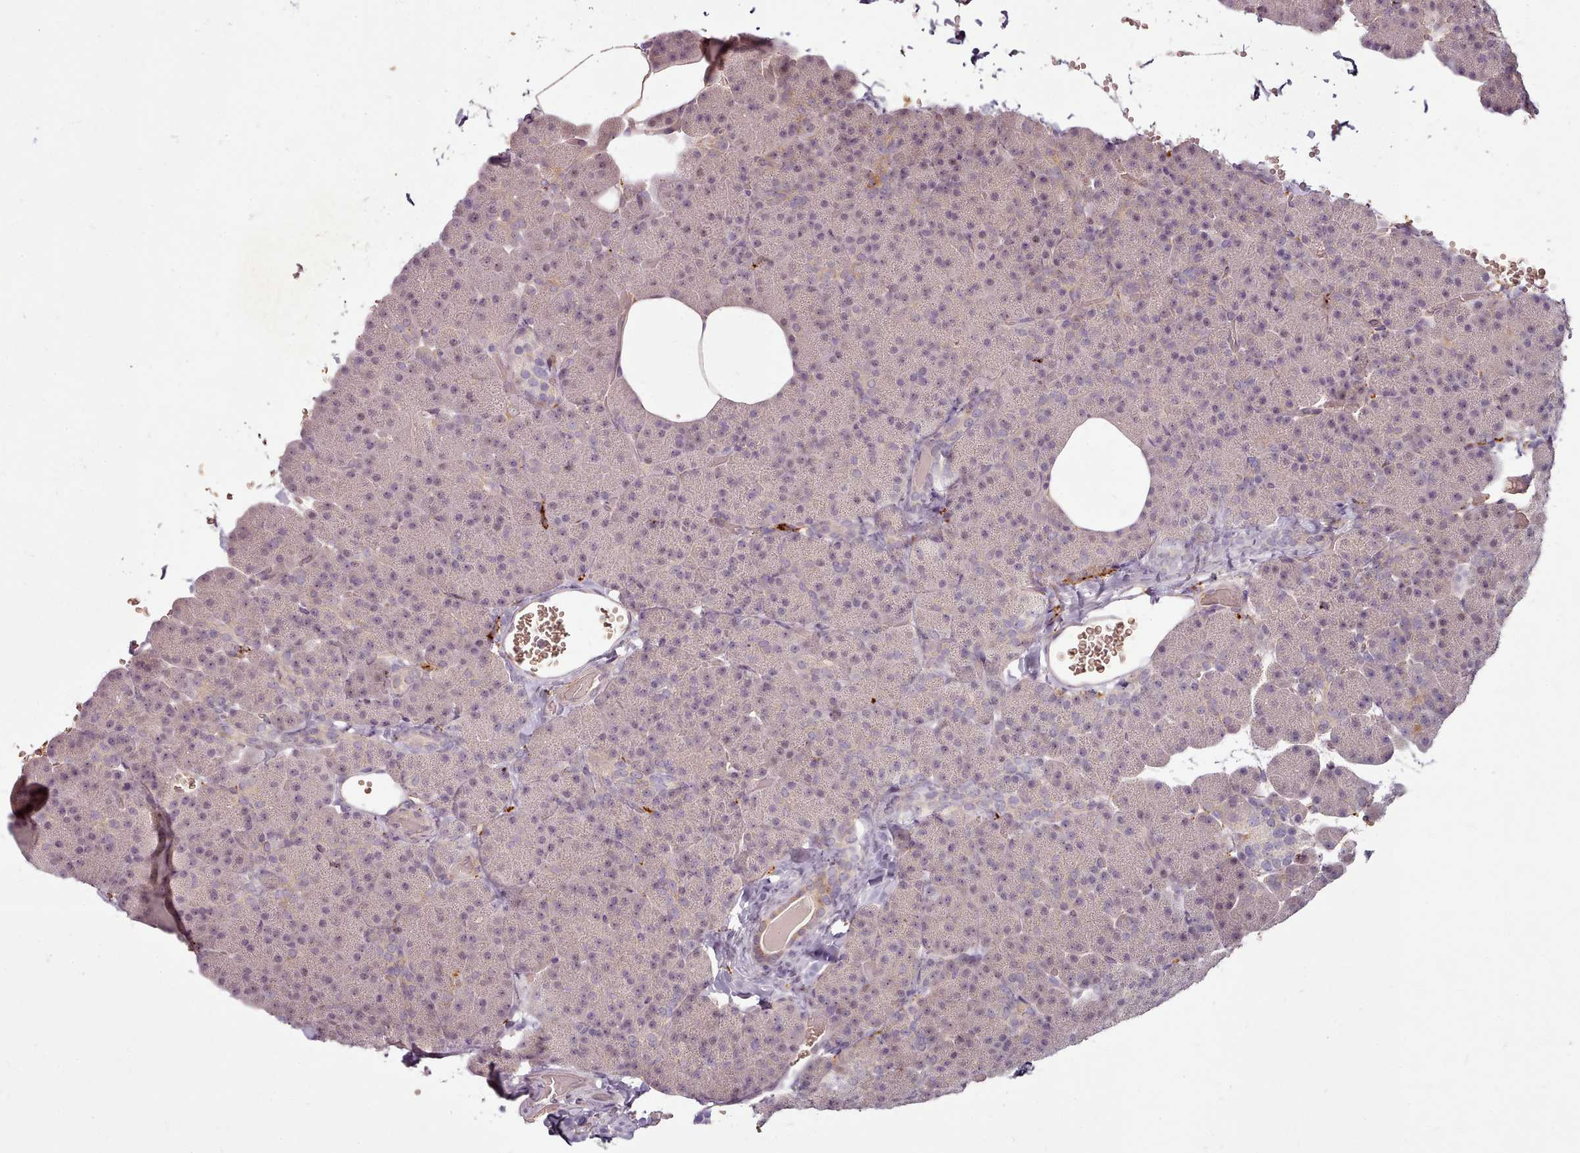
{"staining": {"intensity": "weak", "quantity": "25%-75%", "location": "cytoplasmic/membranous,nuclear"}, "tissue": "pancreas", "cell_type": "Exocrine glandular cells", "image_type": "normal", "snomed": [{"axis": "morphology", "description": "Normal tissue, NOS"}, {"axis": "morphology", "description": "Carcinoid, malignant, NOS"}, {"axis": "topography", "description": "Pancreas"}], "caption": "Brown immunohistochemical staining in unremarkable human pancreas displays weak cytoplasmic/membranous,nuclear positivity in about 25%-75% of exocrine glandular cells.", "gene": "C1QTNF5", "patient": {"sex": "female", "age": 35}}